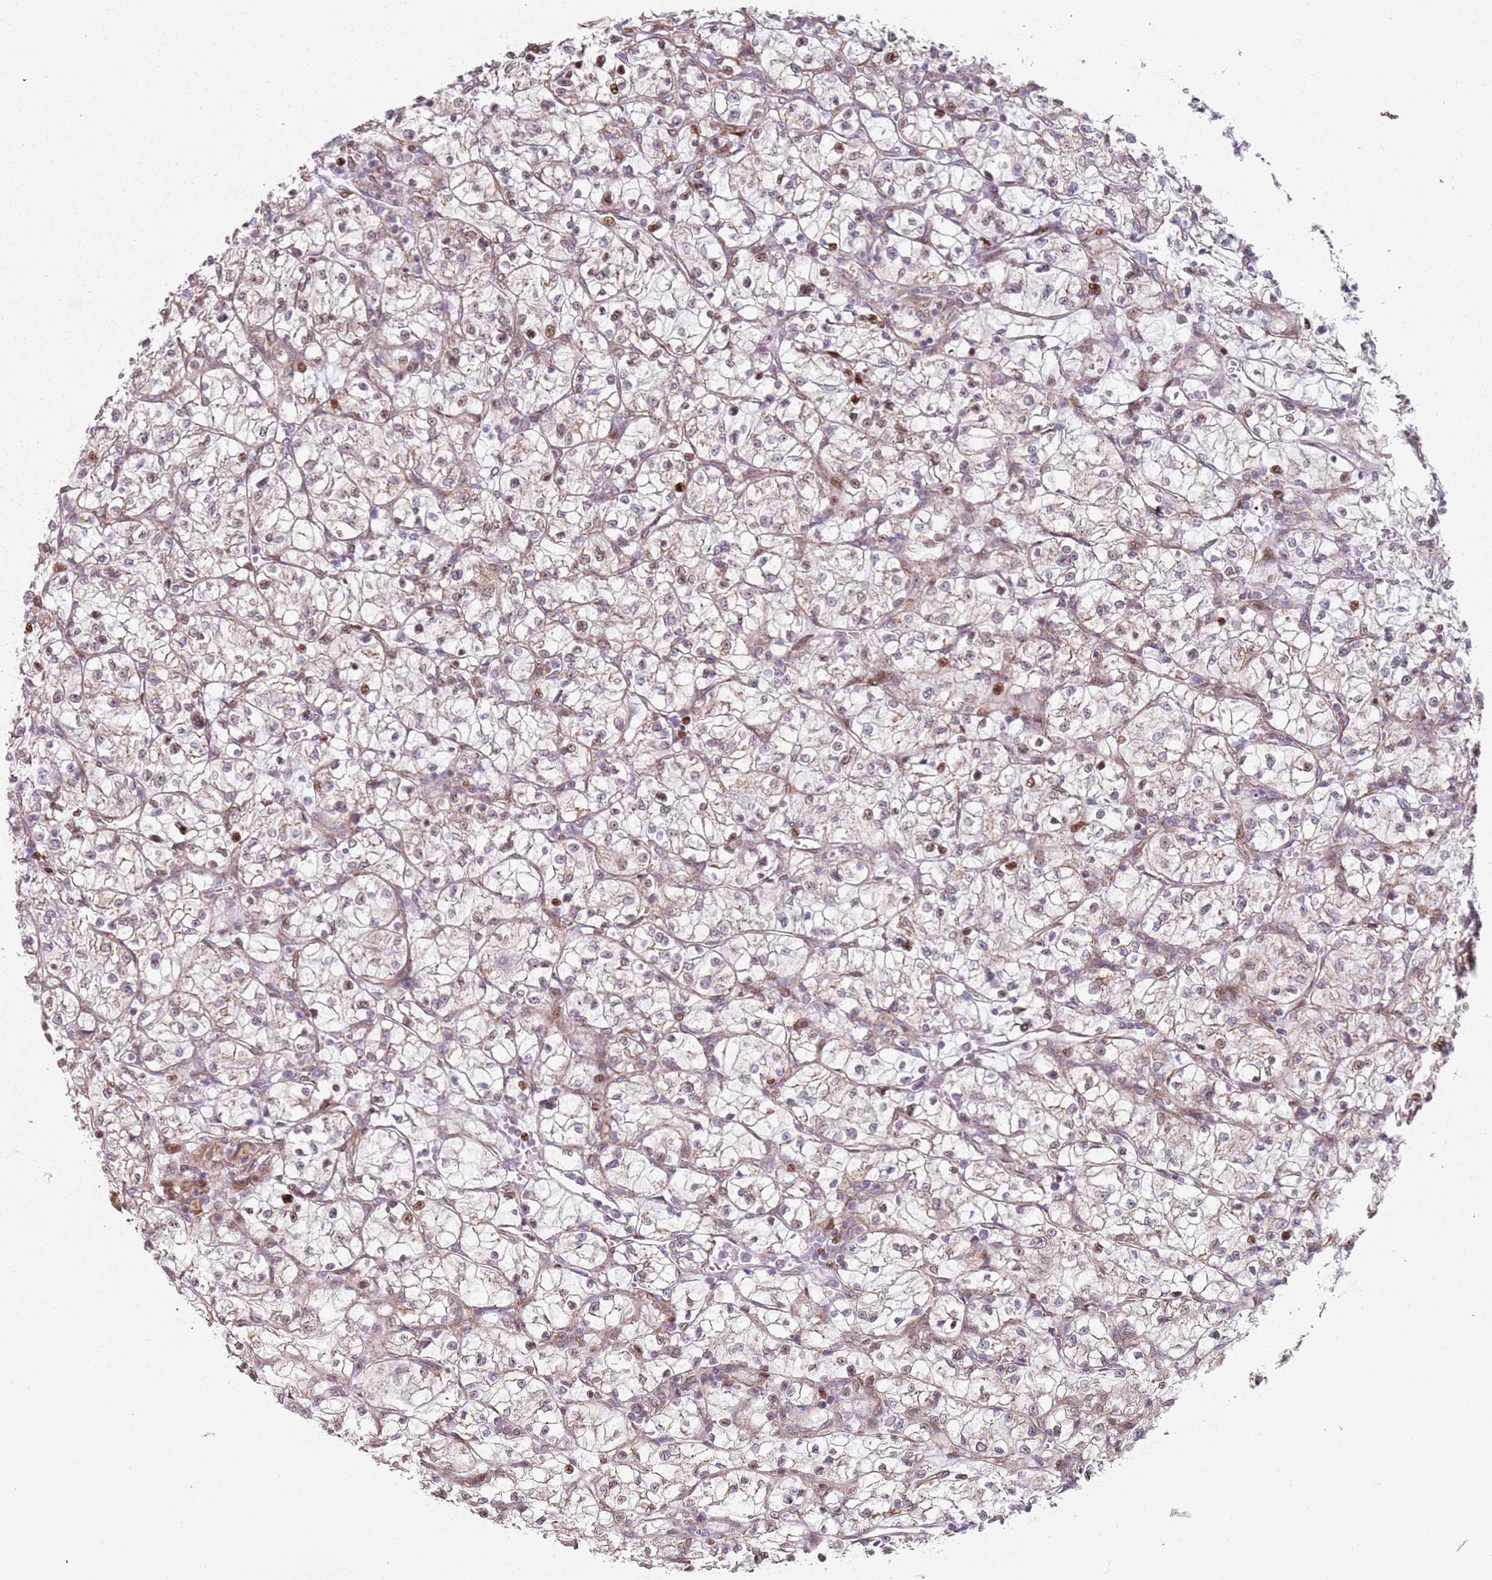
{"staining": {"intensity": "moderate", "quantity": "<25%", "location": "nuclear"}, "tissue": "renal cancer", "cell_type": "Tumor cells", "image_type": "cancer", "snomed": [{"axis": "morphology", "description": "Adenocarcinoma, NOS"}, {"axis": "topography", "description": "Kidney"}], "caption": "Renal cancer was stained to show a protein in brown. There is low levels of moderate nuclear expression in approximately <25% of tumor cells.", "gene": "HNRNPLL", "patient": {"sex": "female", "age": 64}}